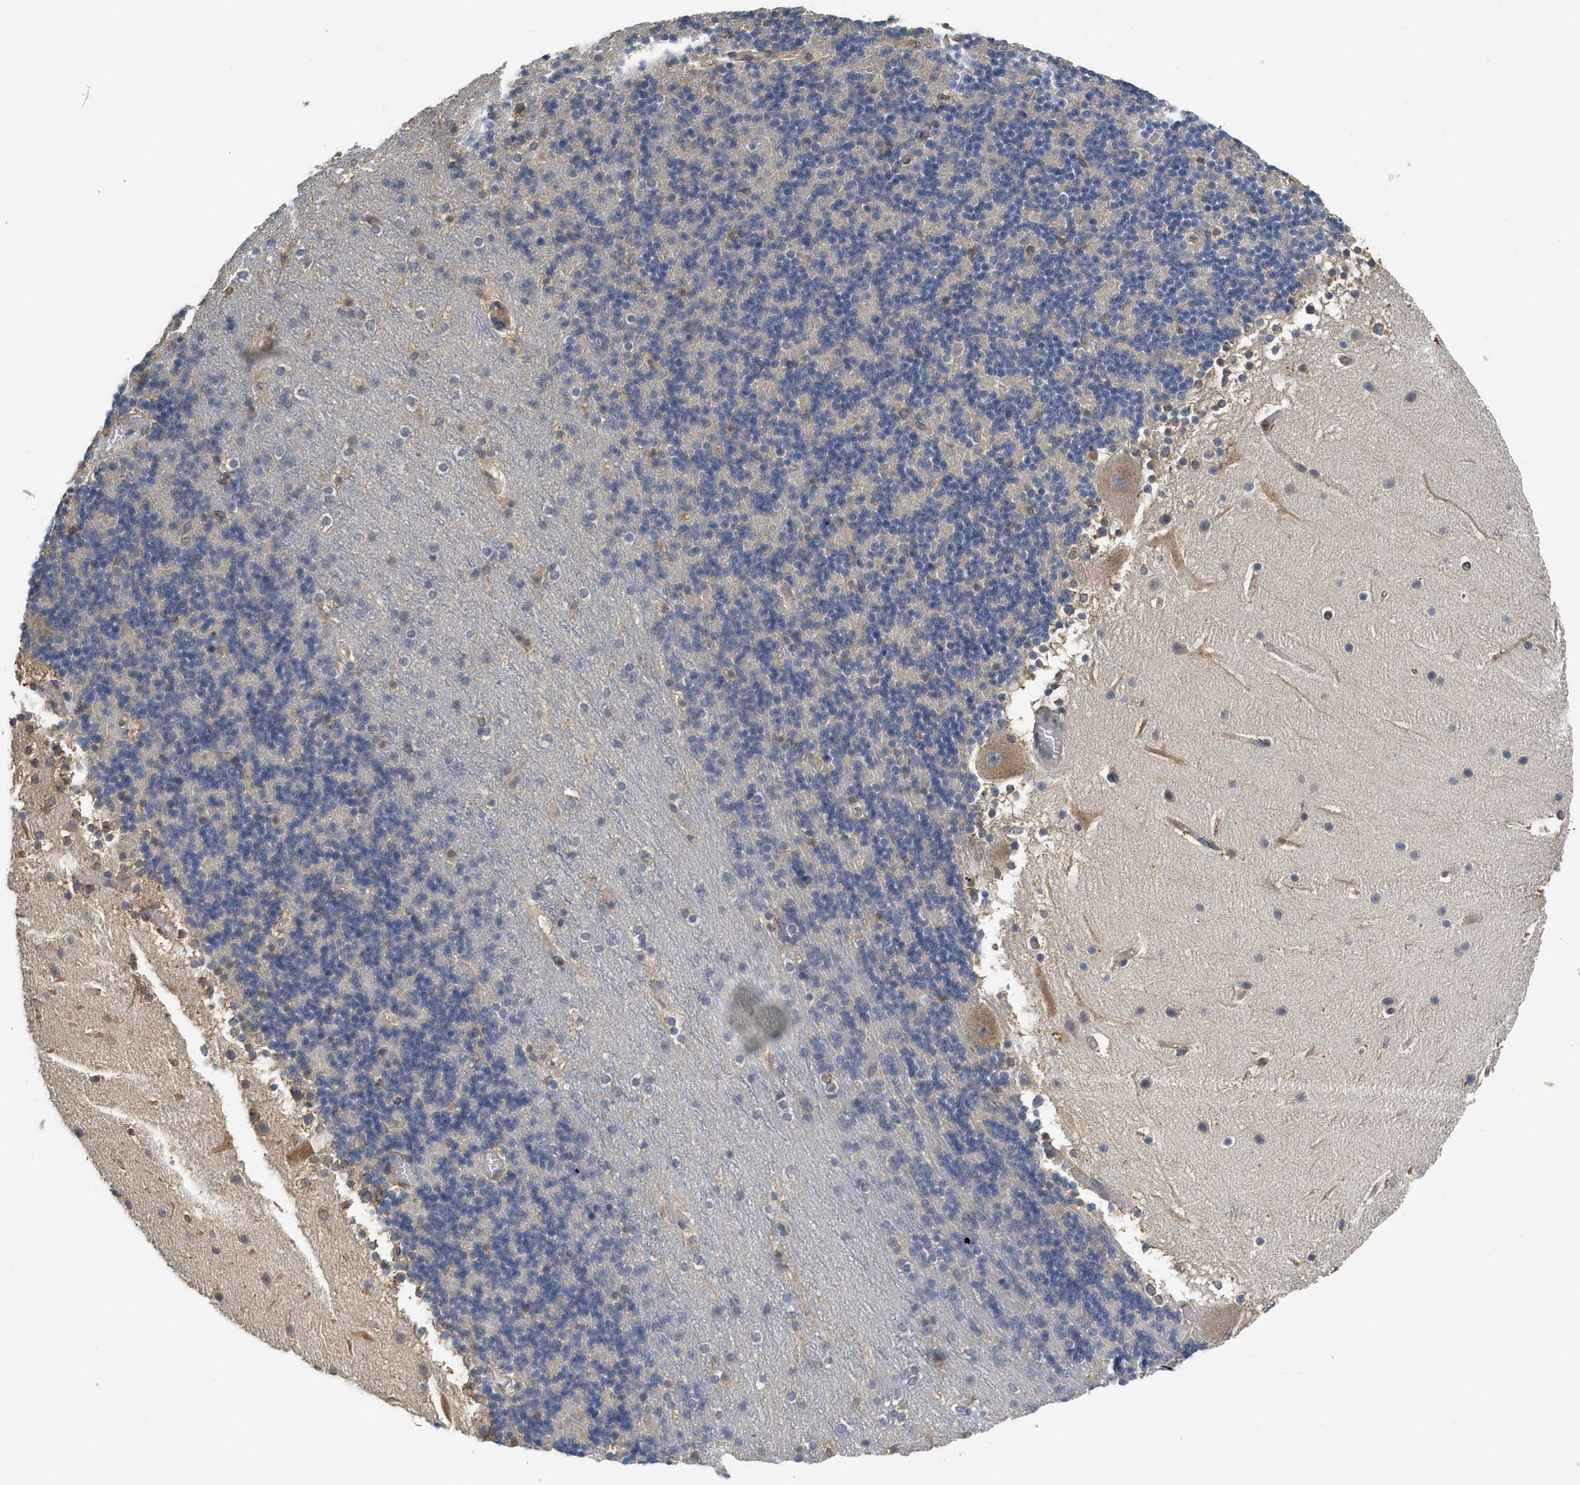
{"staining": {"intensity": "negative", "quantity": "none", "location": "none"}, "tissue": "cerebellum", "cell_type": "Cells in granular layer", "image_type": "normal", "snomed": [{"axis": "morphology", "description": "Normal tissue, NOS"}, {"axis": "topography", "description": "Cerebellum"}], "caption": "The photomicrograph shows no staining of cells in granular layer in benign cerebellum. The staining was performed using DAB to visualize the protein expression in brown, while the nuclei were stained in blue with hematoxylin (Magnification: 20x).", "gene": "BCAP31", "patient": {"sex": "male", "age": 45}}